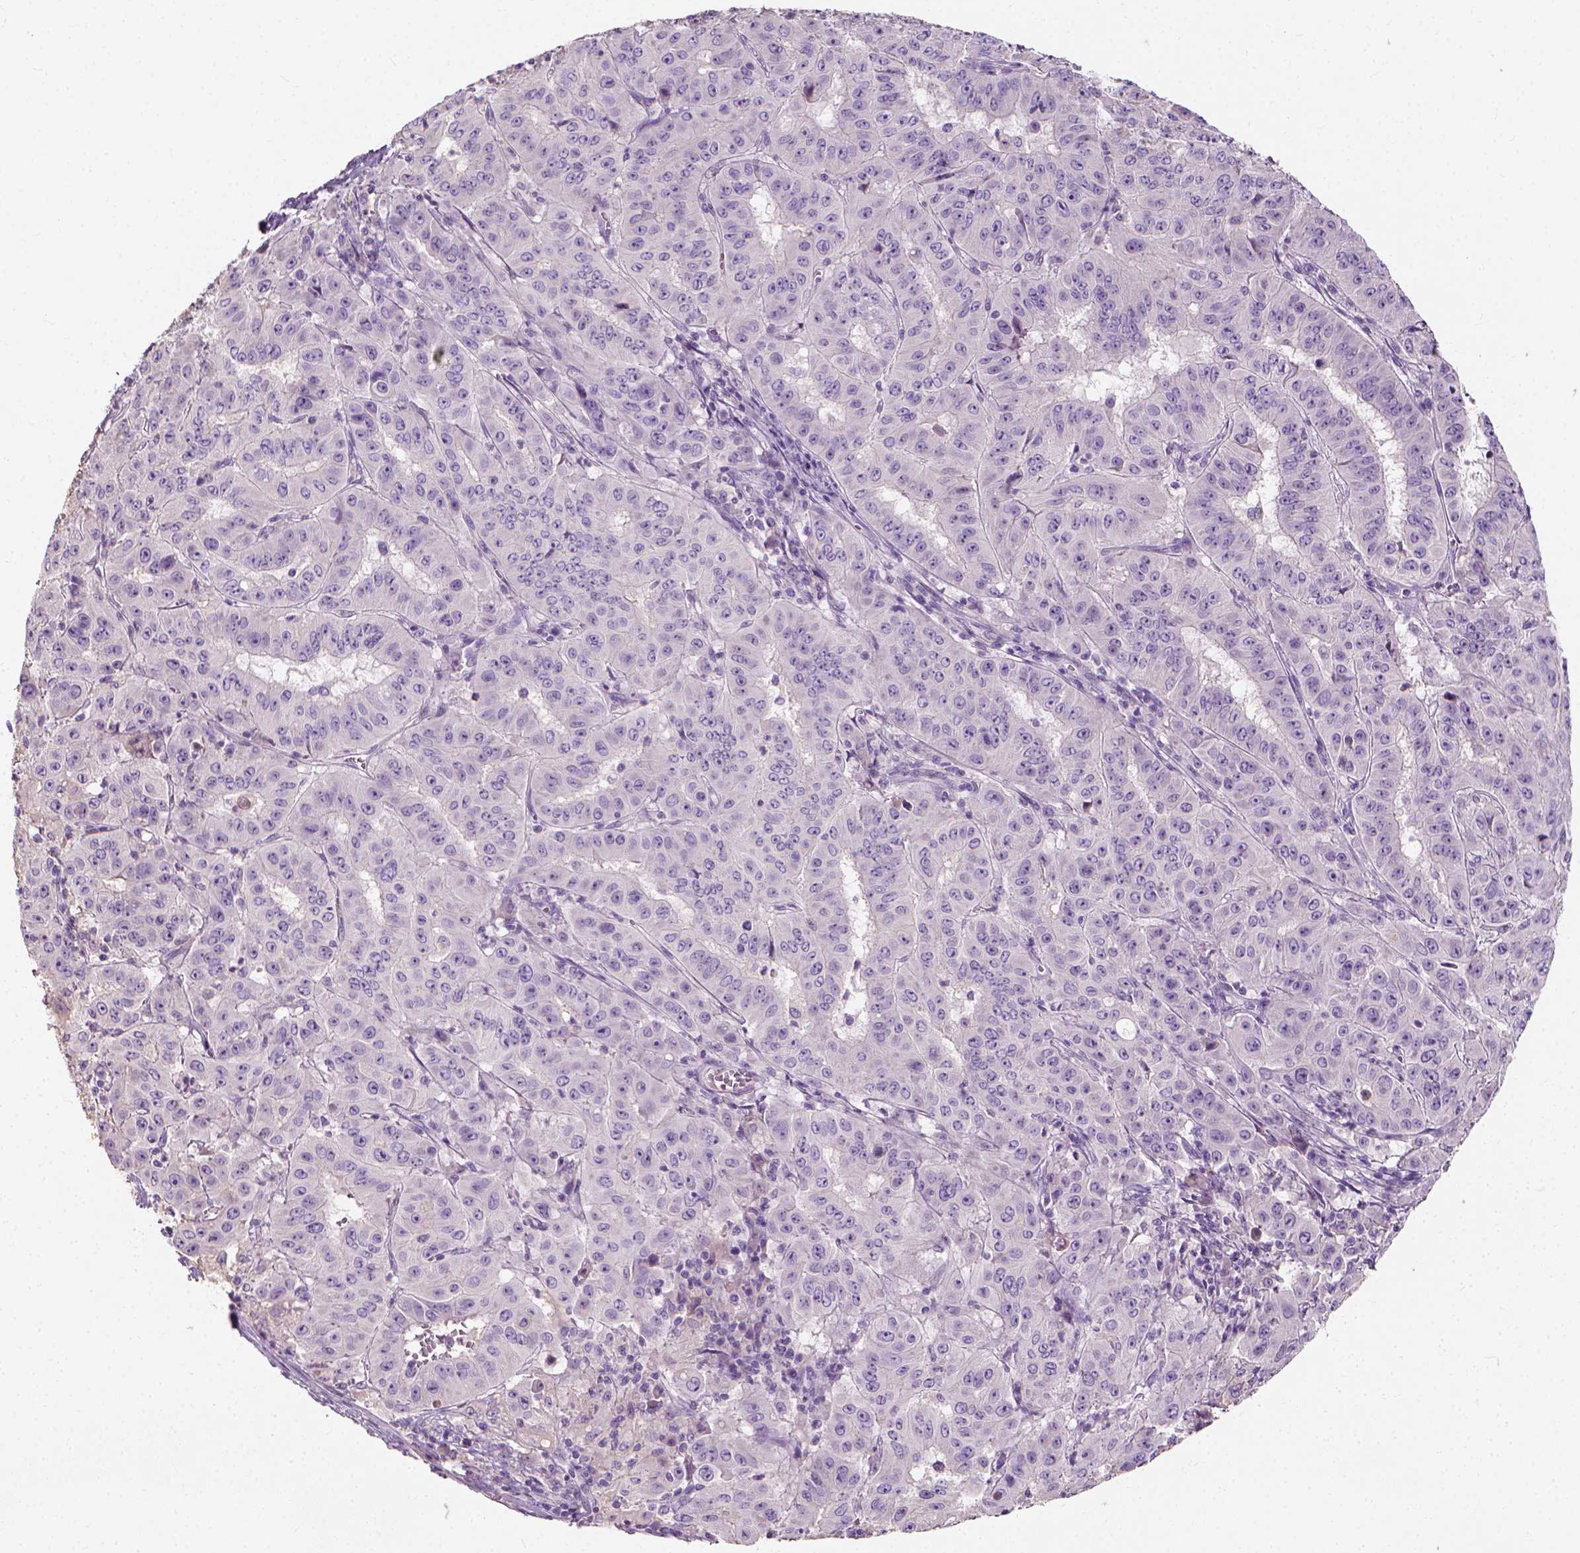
{"staining": {"intensity": "negative", "quantity": "none", "location": "none"}, "tissue": "pancreatic cancer", "cell_type": "Tumor cells", "image_type": "cancer", "snomed": [{"axis": "morphology", "description": "Adenocarcinoma, NOS"}, {"axis": "topography", "description": "Pancreas"}], "caption": "DAB (3,3'-diaminobenzidine) immunohistochemical staining of human pancreatic adenocarcinoma exhibits no significant staining in tumor cells.", "gene": "DHCR24", "patient": {"sex": "male", "age": 63}}